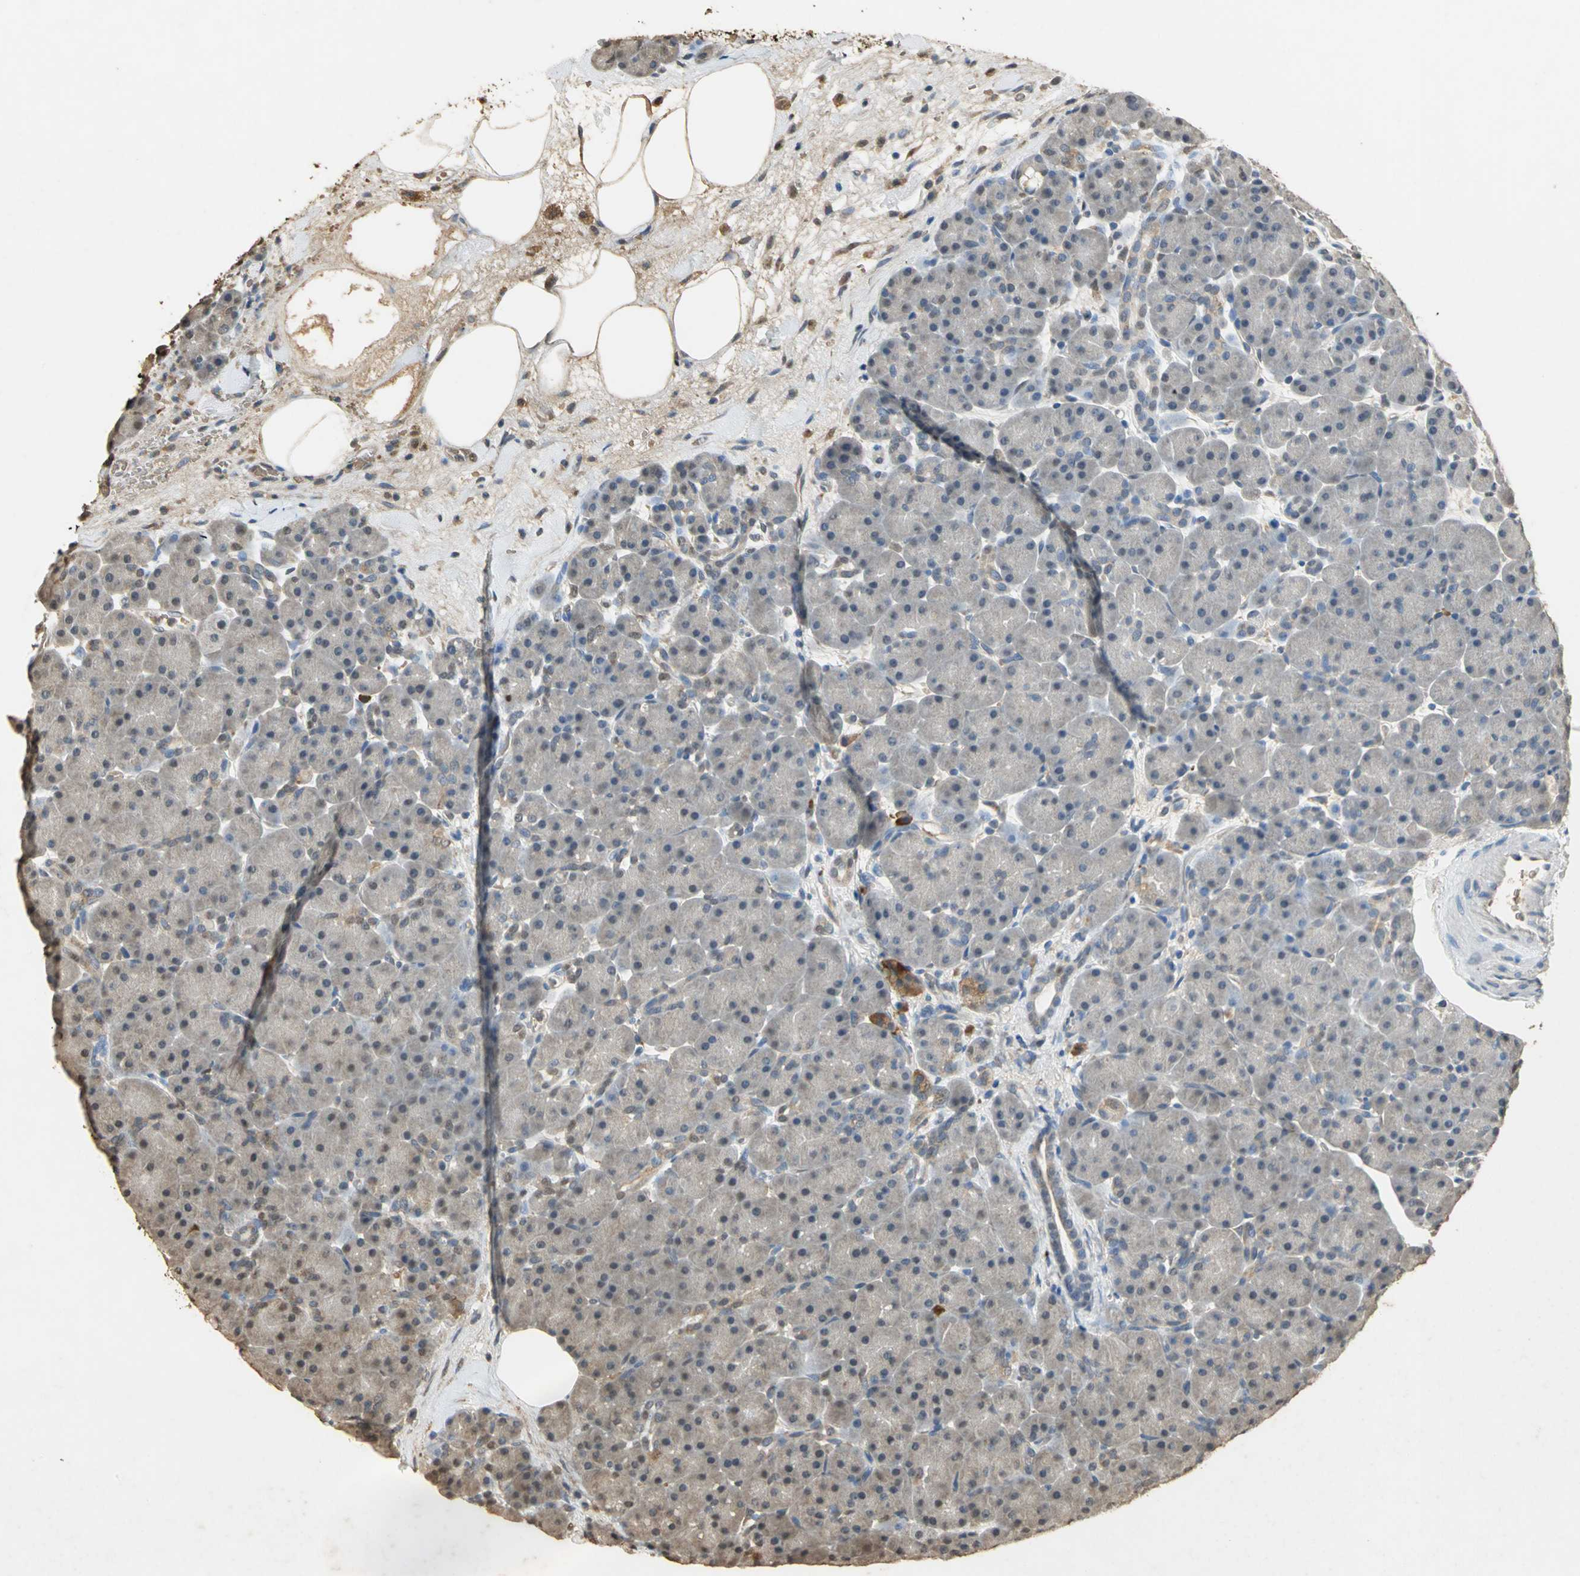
{"staining": {"intensity": "weak", "quantity": "25%-75%", "location": "cytoplasmic/membranous"}, "tissue": "pancreas", "cell_type": "Exocrine glandular cells", "image_type": "normal", "snomed": [{"axis": "morphology", "description": "Normal tissue, NOS"}, {"axis": "topography", "description": "Pancreas"}], "caption": "Immunohistochemistry of unremarkable human pancreas reveals low levels of weak cytoplasmic/membranous positivity in approximately 25%-75% of exocrine glandular cells. Nuclei are stained in blue.", "gene": "GAPDH", "patient": {"sex": "male", "age": 66}}